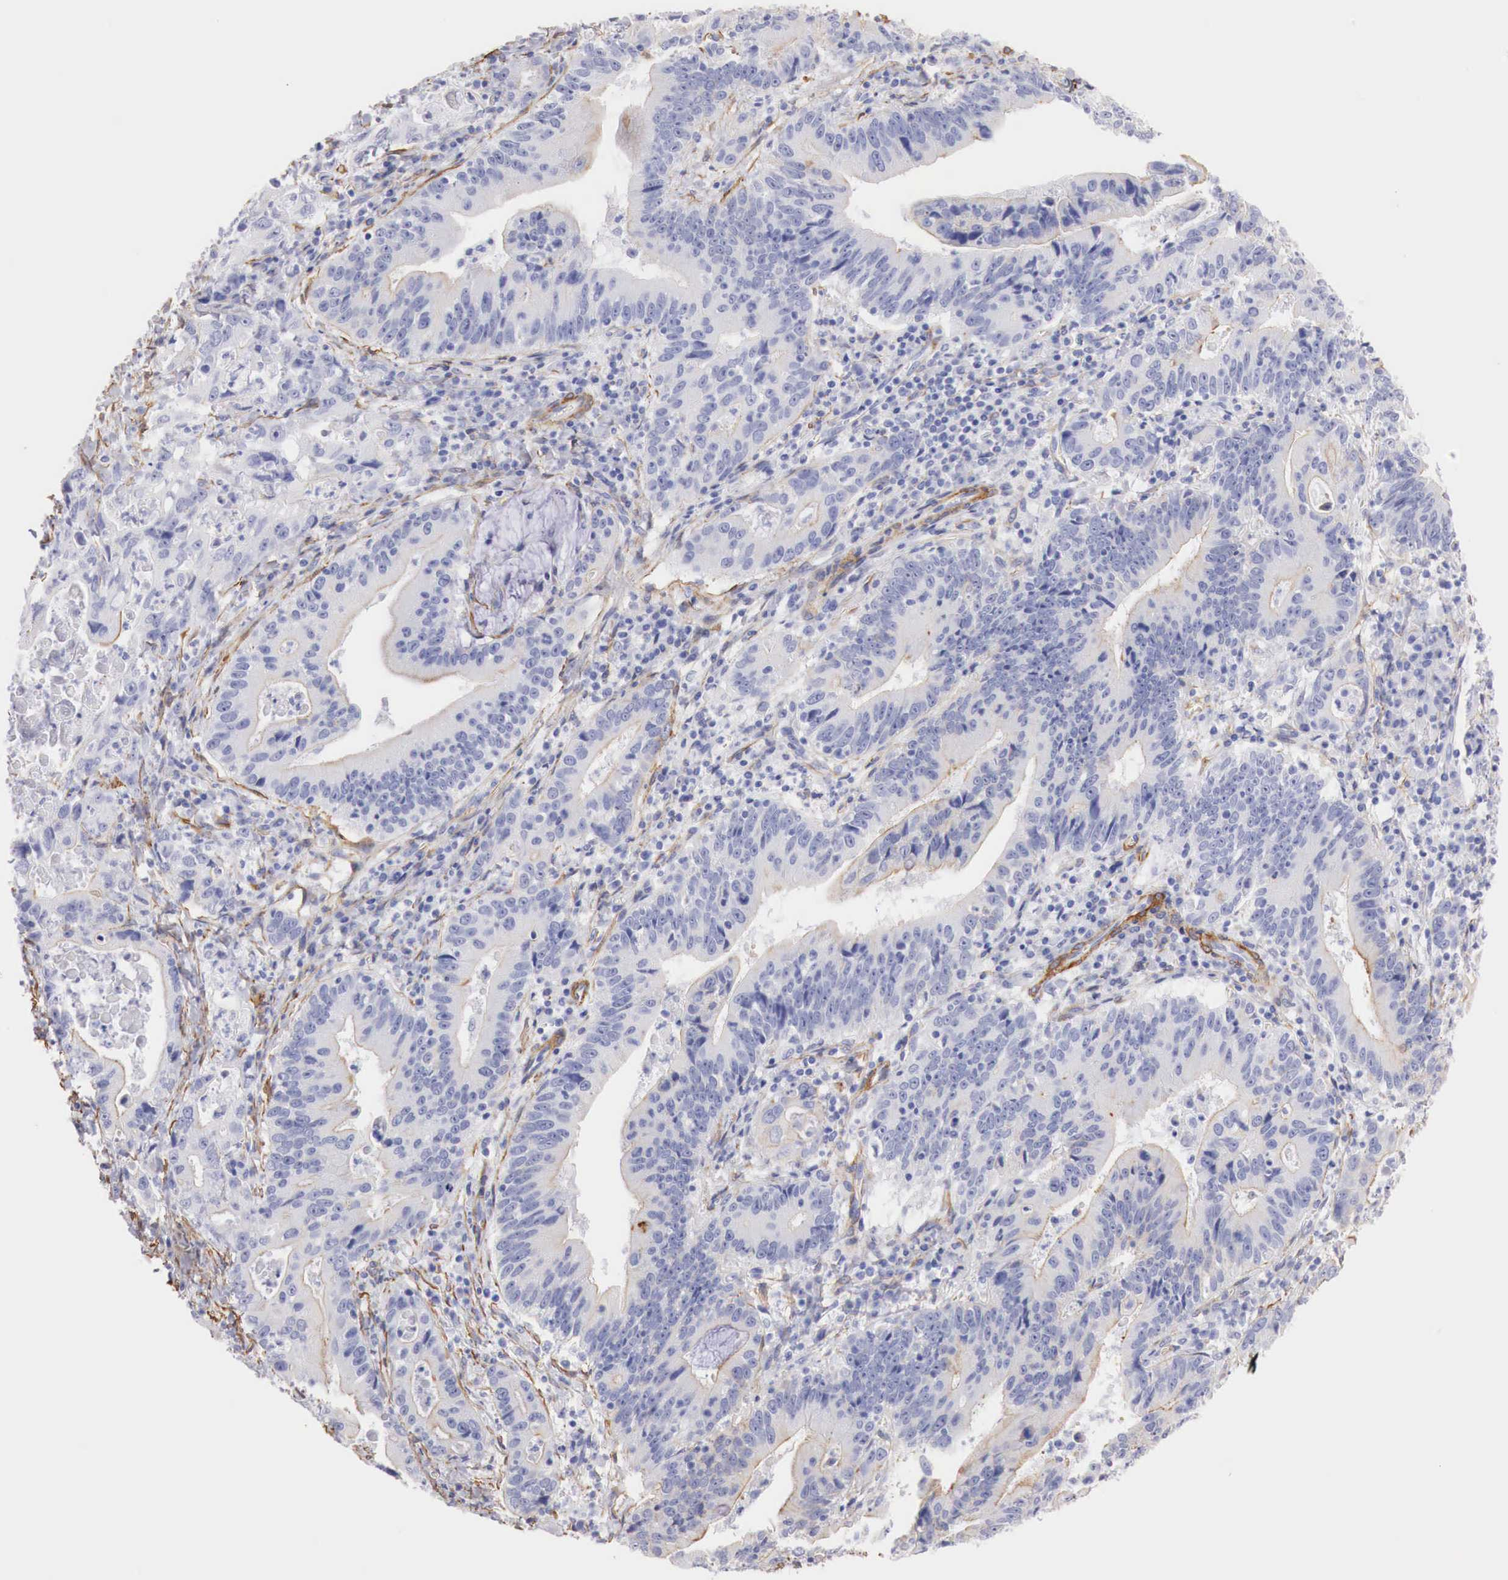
{"staining": {"intensity": "weak", "quantity": "25%-75%", "location": "cytoplasmic/membranous"}, "tissue": "stomach cancer", "cell_type": "Tumor cells", "image_type": "cancer", "snomed": [{"axis": "morphology", "description": "Adenocarcinoma, NOS"}, {"axis": "topography", "description": "Stomach, upper"}], "caption": "Stomach adenocarcinoma stained with a protein marker demonstrates weak staining in tumor cells.", "gene": "TPM1", "patient": {"sex": "male", "age": 63}}